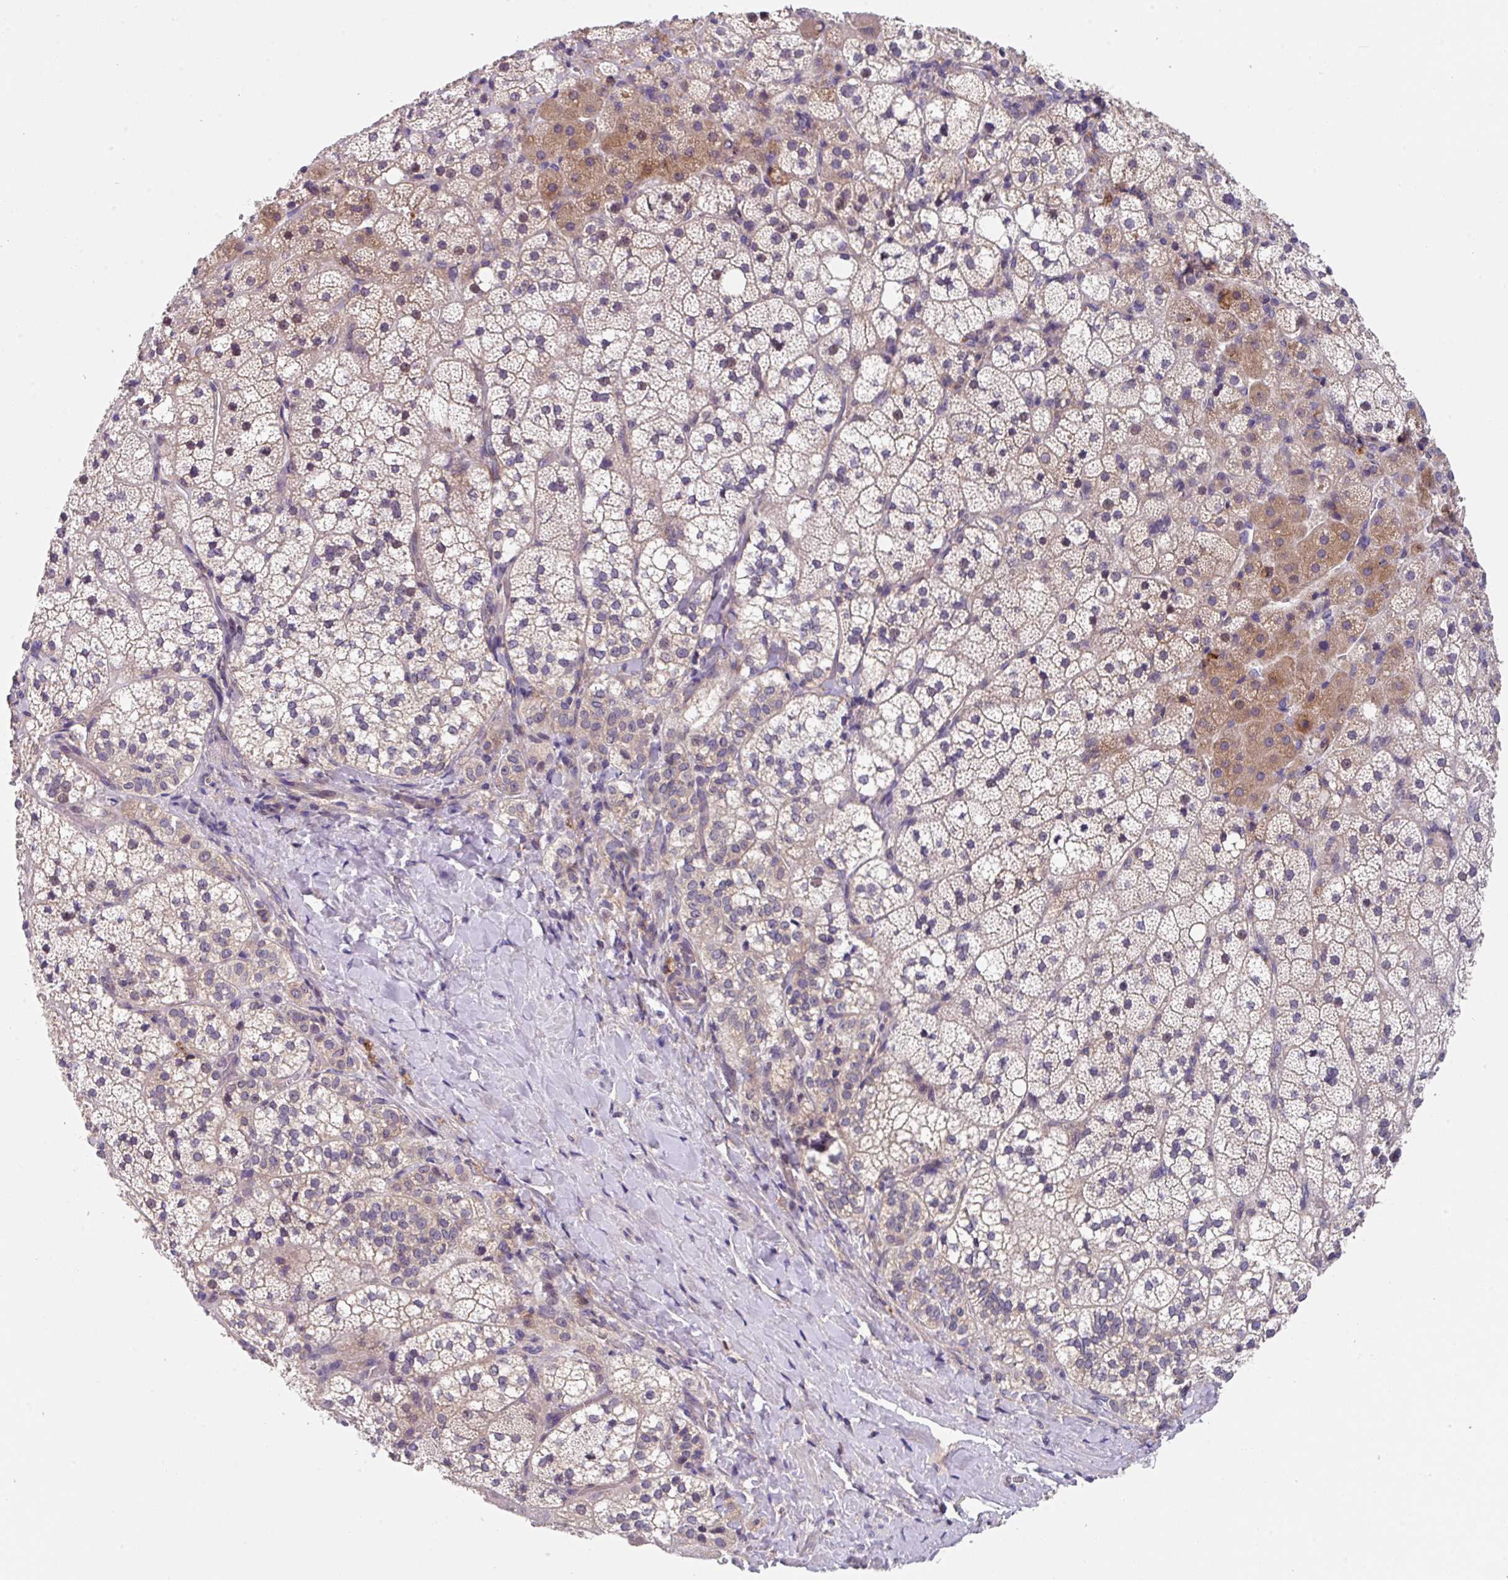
{"staining": {"intensity": "moderate", "quantity": "<25%", "location": "cytoplasmic/membranous"}, "tissue": "adrenal gland", "cell_type": "Glandular cells", "image_type": "normal", "snomed": [{"axis": "morphology", "description": "Normal tissue, NOS"}, {"axis": "topography", "description": "Adrenal gland"}], "caption": "Immunohistochemistry histopathology image of unremarkable adrenal gland: human adrenal gland stained using IHC reveals low levels of moderate protein expression localized specifically in the cytoplasmic/membranous of glandular cells, appearing as a cytoplasmic/membranous brown color.", "gene": "EIF4B", "patient": {"sex": "male", "age": 53}}